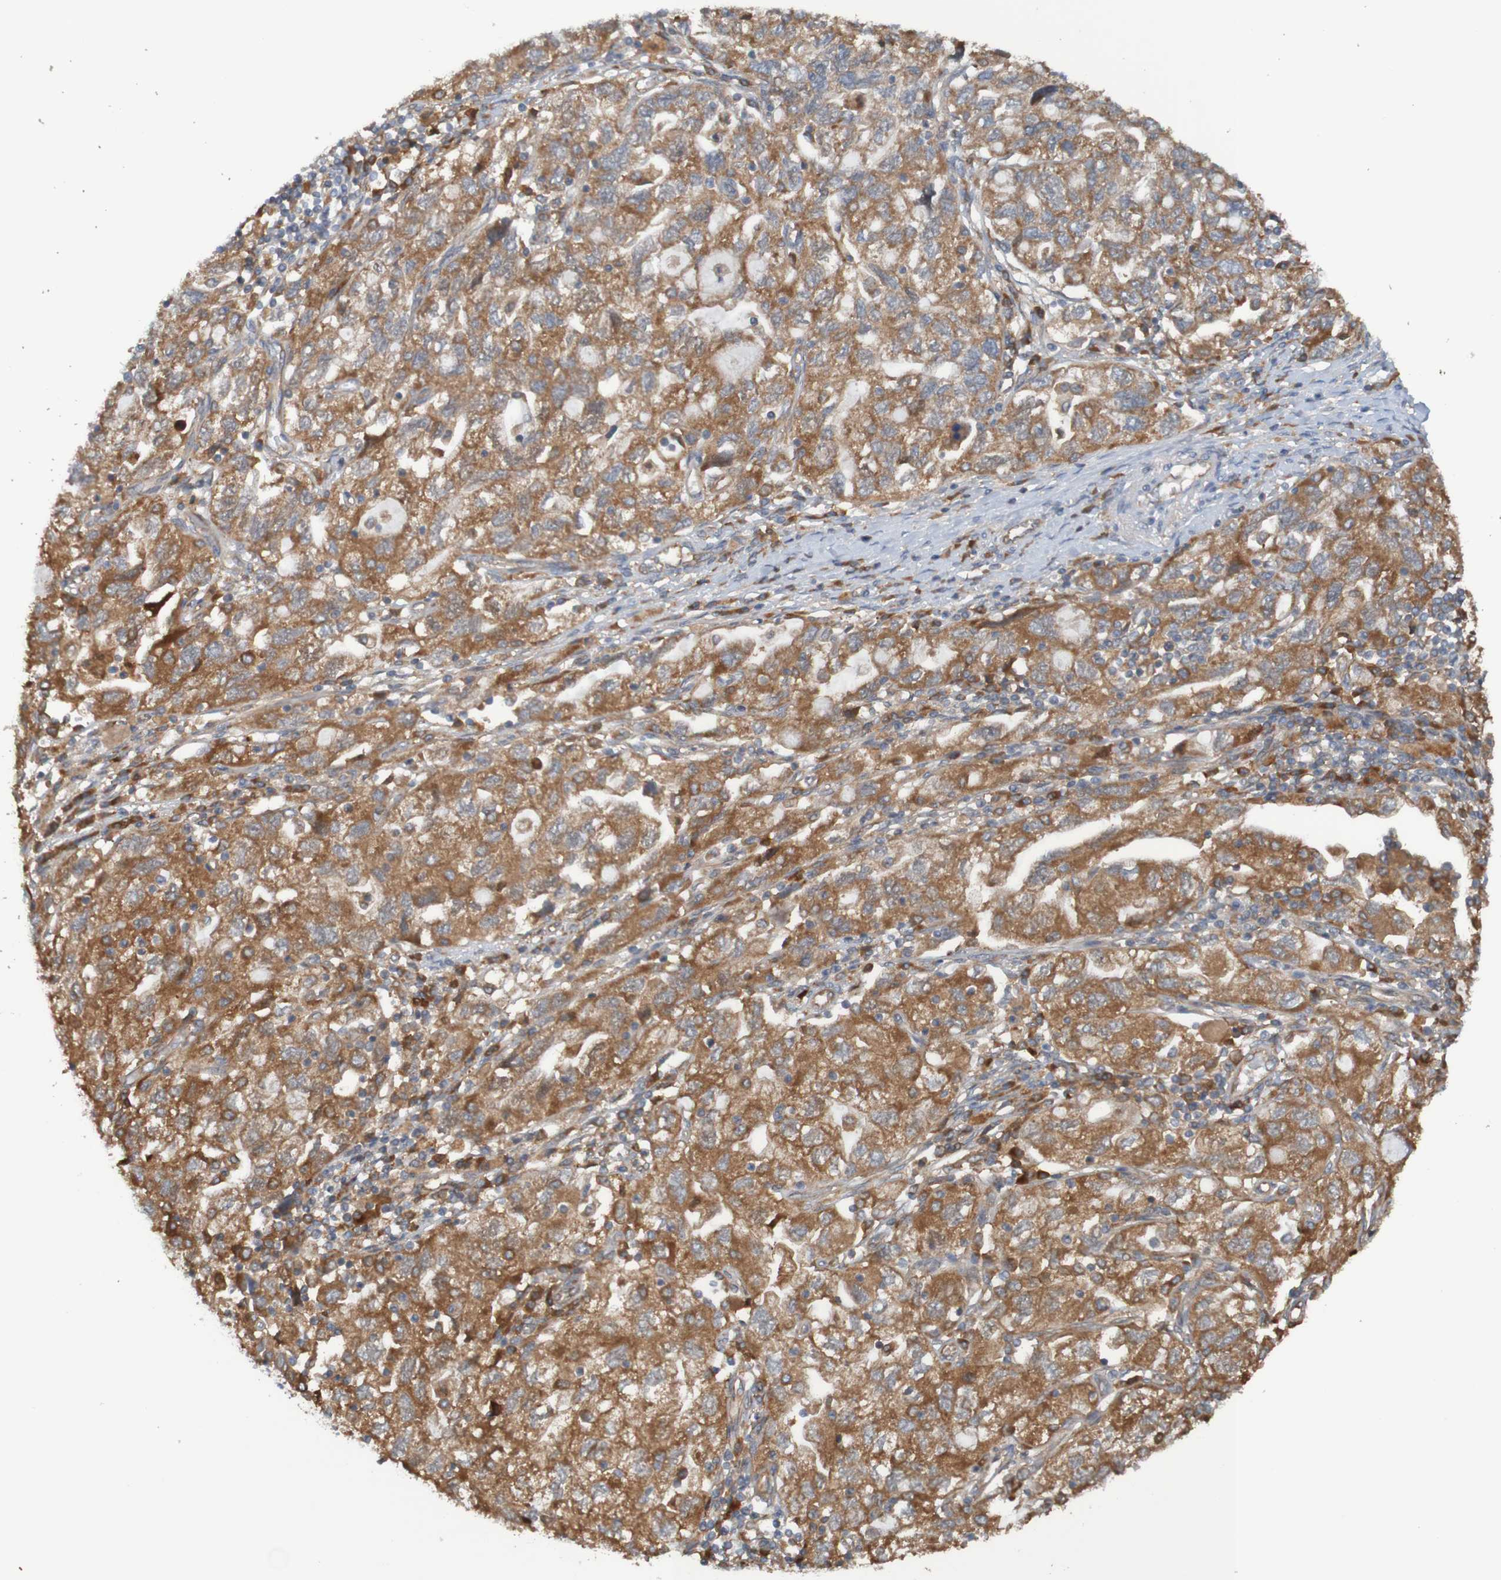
{"staining": {"intensity": "moderate", "quantity": ">75%", "location": "cytoplasmic/membranous"}, "tissue": "ovarian cancer", "cell_type": "Tumor cells", "image_type": "cancer", "snomed": [{"axis": "morphology", "description": "Carcinoma, NOS"}, {"axis": "morphology", "description": "Cystadenocarcinoma, serous, NOS"}, {"axis": "topography", "description": "Ovary"}], "caption": "Brown immunohistochemical staining in ovarian carcinoma demonstrates moderate cytoplasmic/membranous staining in approximately >75% of tumor cells.", "gene": "DNAJC4", "patient": {"sex": "female", "age": 69}}